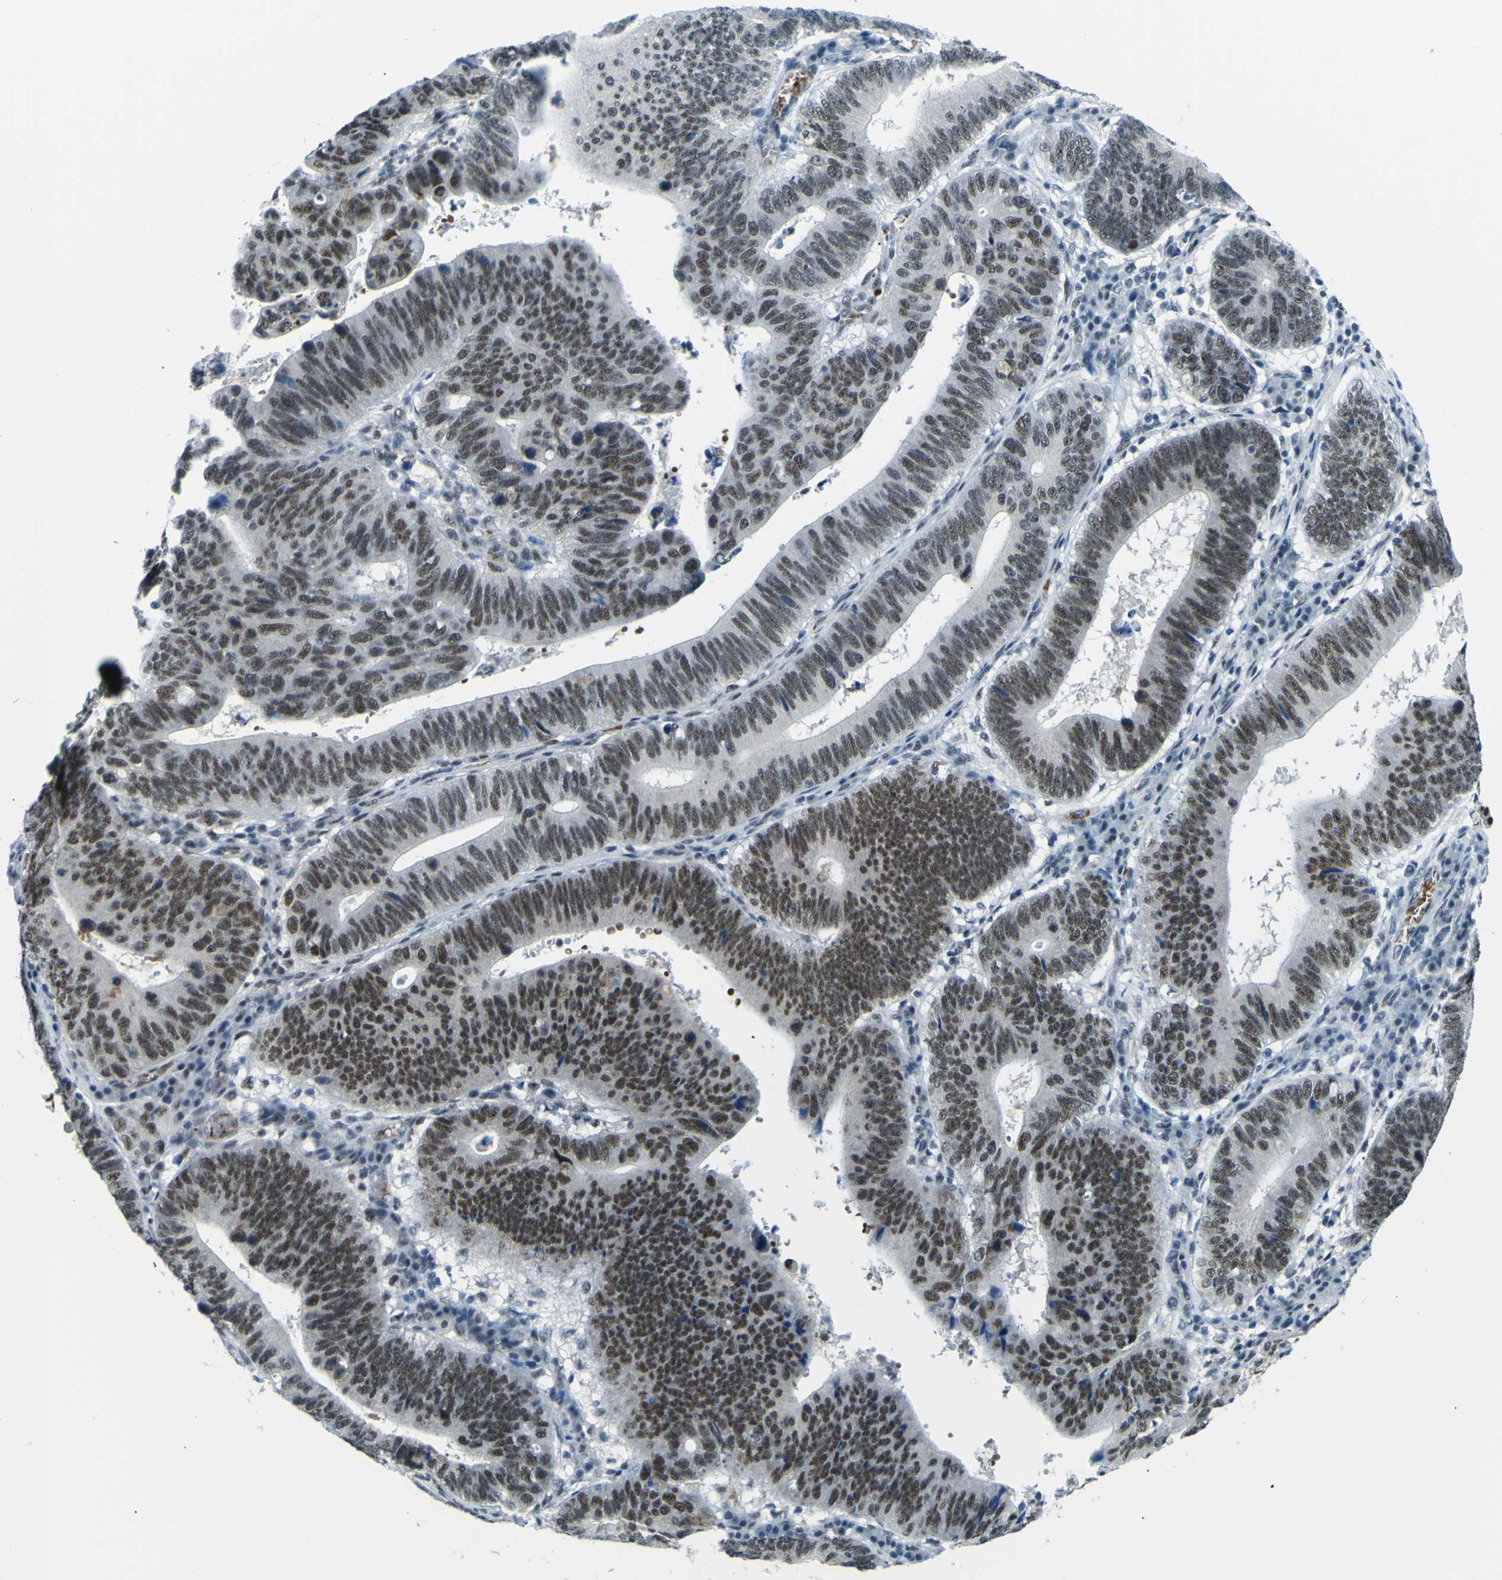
{"staining": {"intensity": "moderate", "quantity": ">75%", "location": "nuclear"}, "tissue": "stomach cancer", "cell_type": "Tumor cells", "image_type": "cancer", "snomed": [{"axis": "morphology", "description": "Adenocarcinoma, NOS"}, {"axis": "topography", "description": "Stomach"}], "caption": "Brown immunohistochemical staining in human stomach adenocarcinoma exhibits moderate nuclear expression in approximately >75% of tumor cells.", "gene": "CEBPG", "patient": {"sex": "male", "age": 59}}